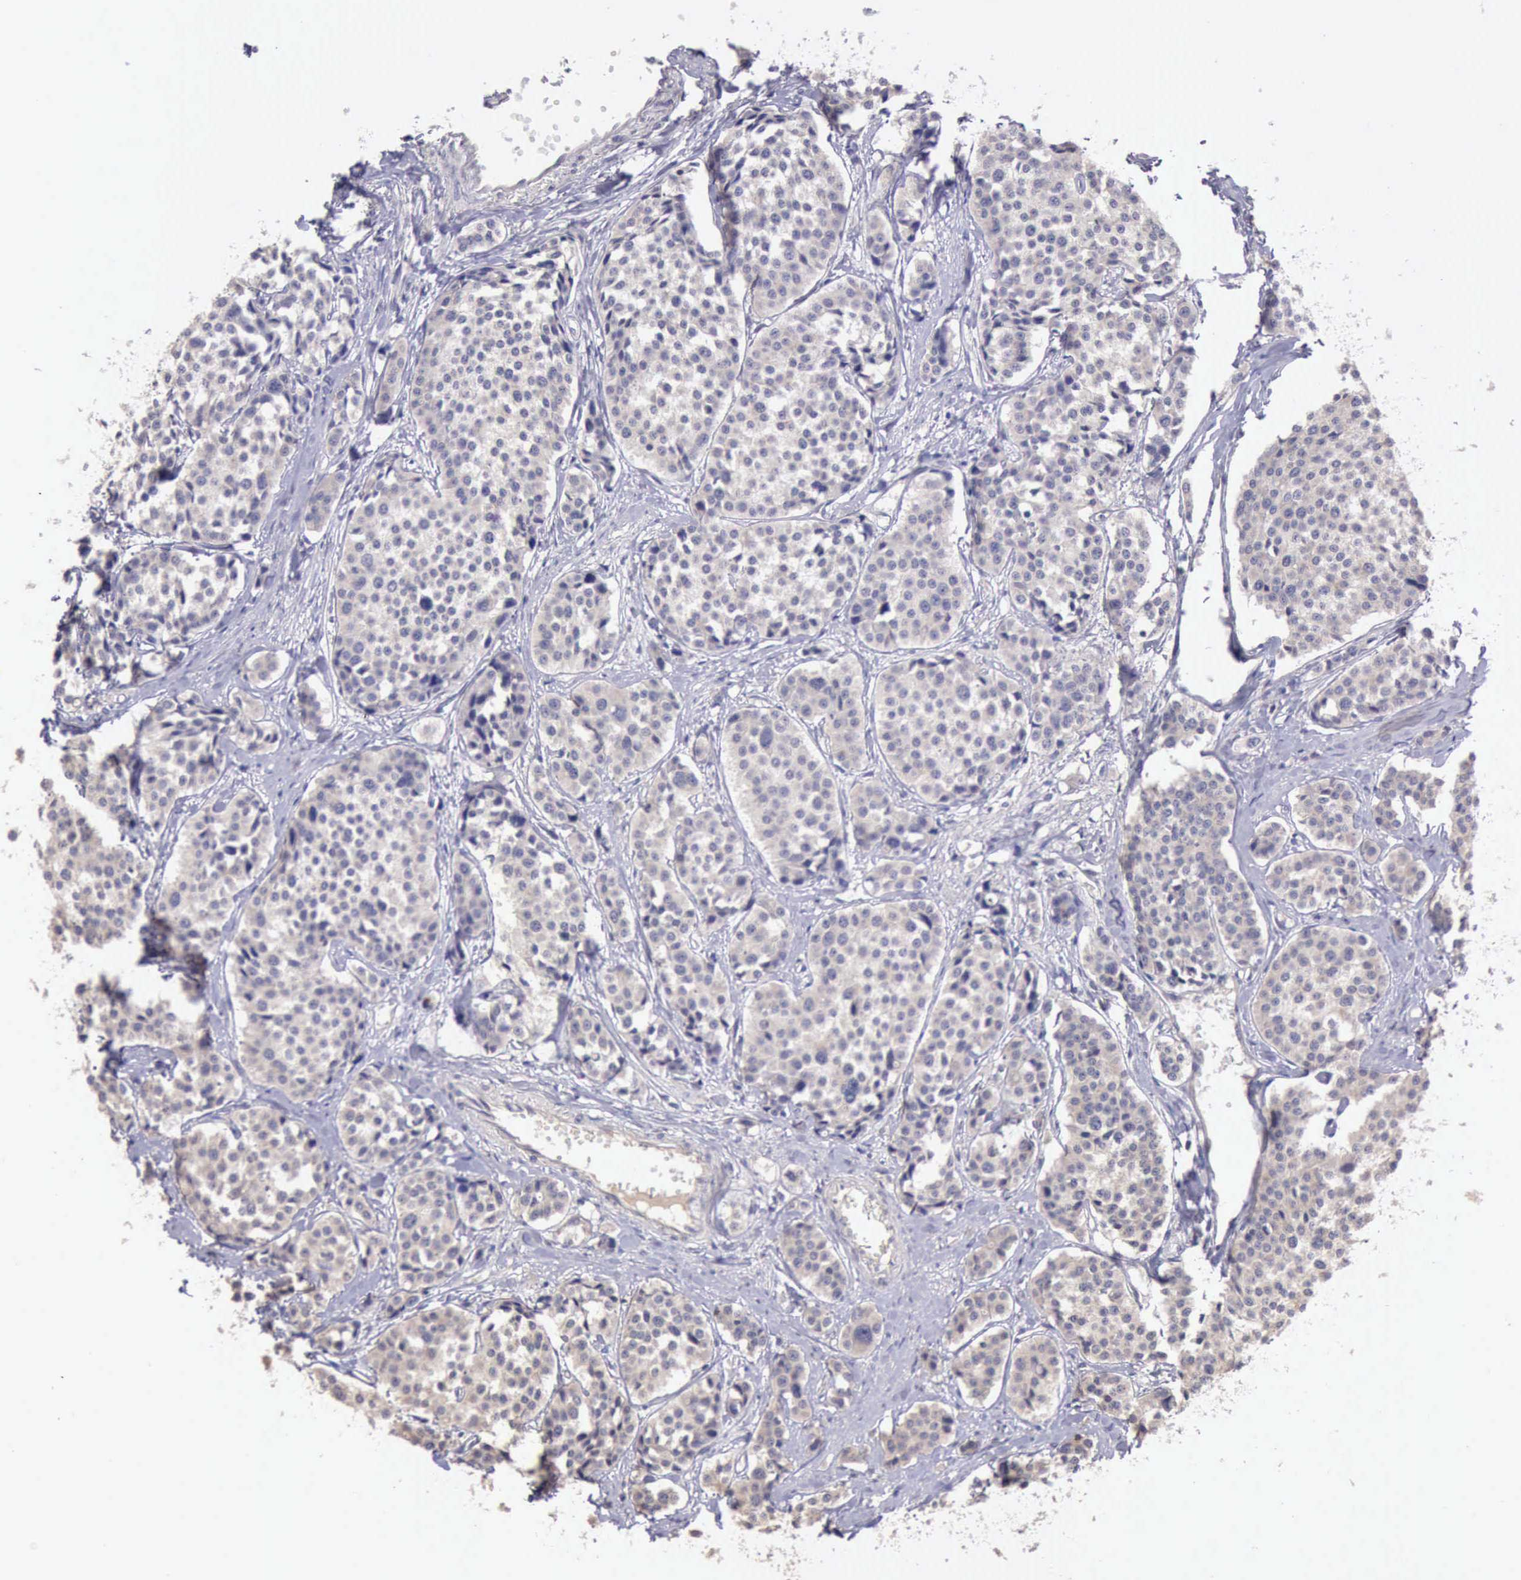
{"staining": {"intensity": "weak", "quantity": ">75%", "location": "cytoplasmic/membranous"}, "tissue": "carcinoid", "cell_type": "Tumor cells", "image_type": "cancer", "snomed": [{"axis": "morphology", "description": "Carcinoid, malignant, NOS"}, {"axis": "topography", "description": "Small intestine"}], "caption": "Carcinoid was stained to show a protein in brown. There is low levels of weak cytoplasmic/membranous expression in approximately >75% of tumor cells. (Stains: DAB (3,3'-diaminobenzidine) in brown, nuclei in blue, Microscopy: brightfield microscopy at high magnification).", "gene": "KCND1", "patient": {"sex": "male", "age": 60}}